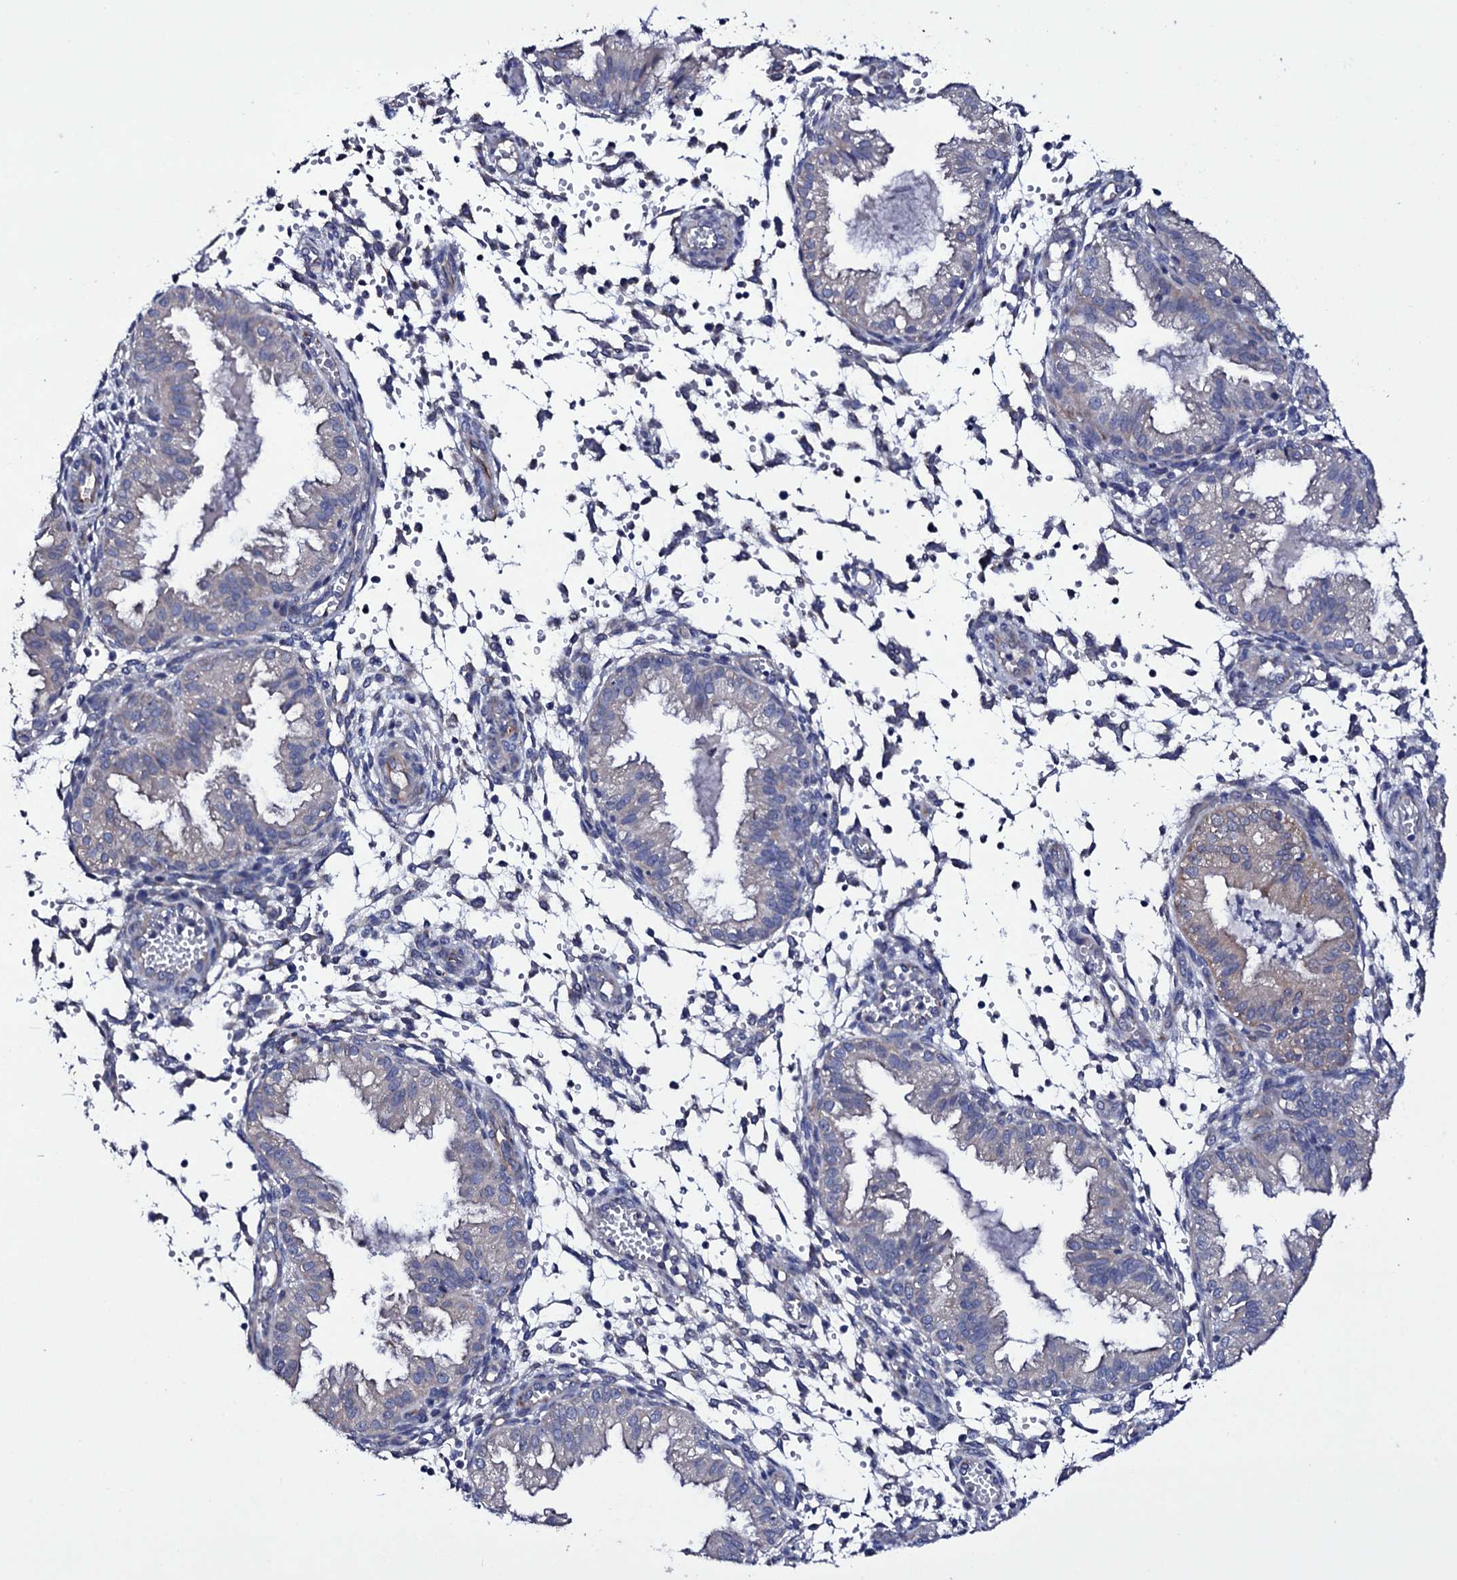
{"staining": {"intensity": "negative", "quantity": "none", "location": "none"}, "tissue": "endometrium", "cell_type": "Cells in endometrial stroma", "image_type": "normal", "snomed": [{"axis": "morphology", "description": "Normal tissue, NOS"}, {"axis": "topography", "description": "Endometrium"}], "caption": "Endometrium stained for a protein using immunohistochemistry reveals no staining cells in endometrial stroma.", "gene": "BCL2L14", "patient": {"sex": "female", "age": 33}}